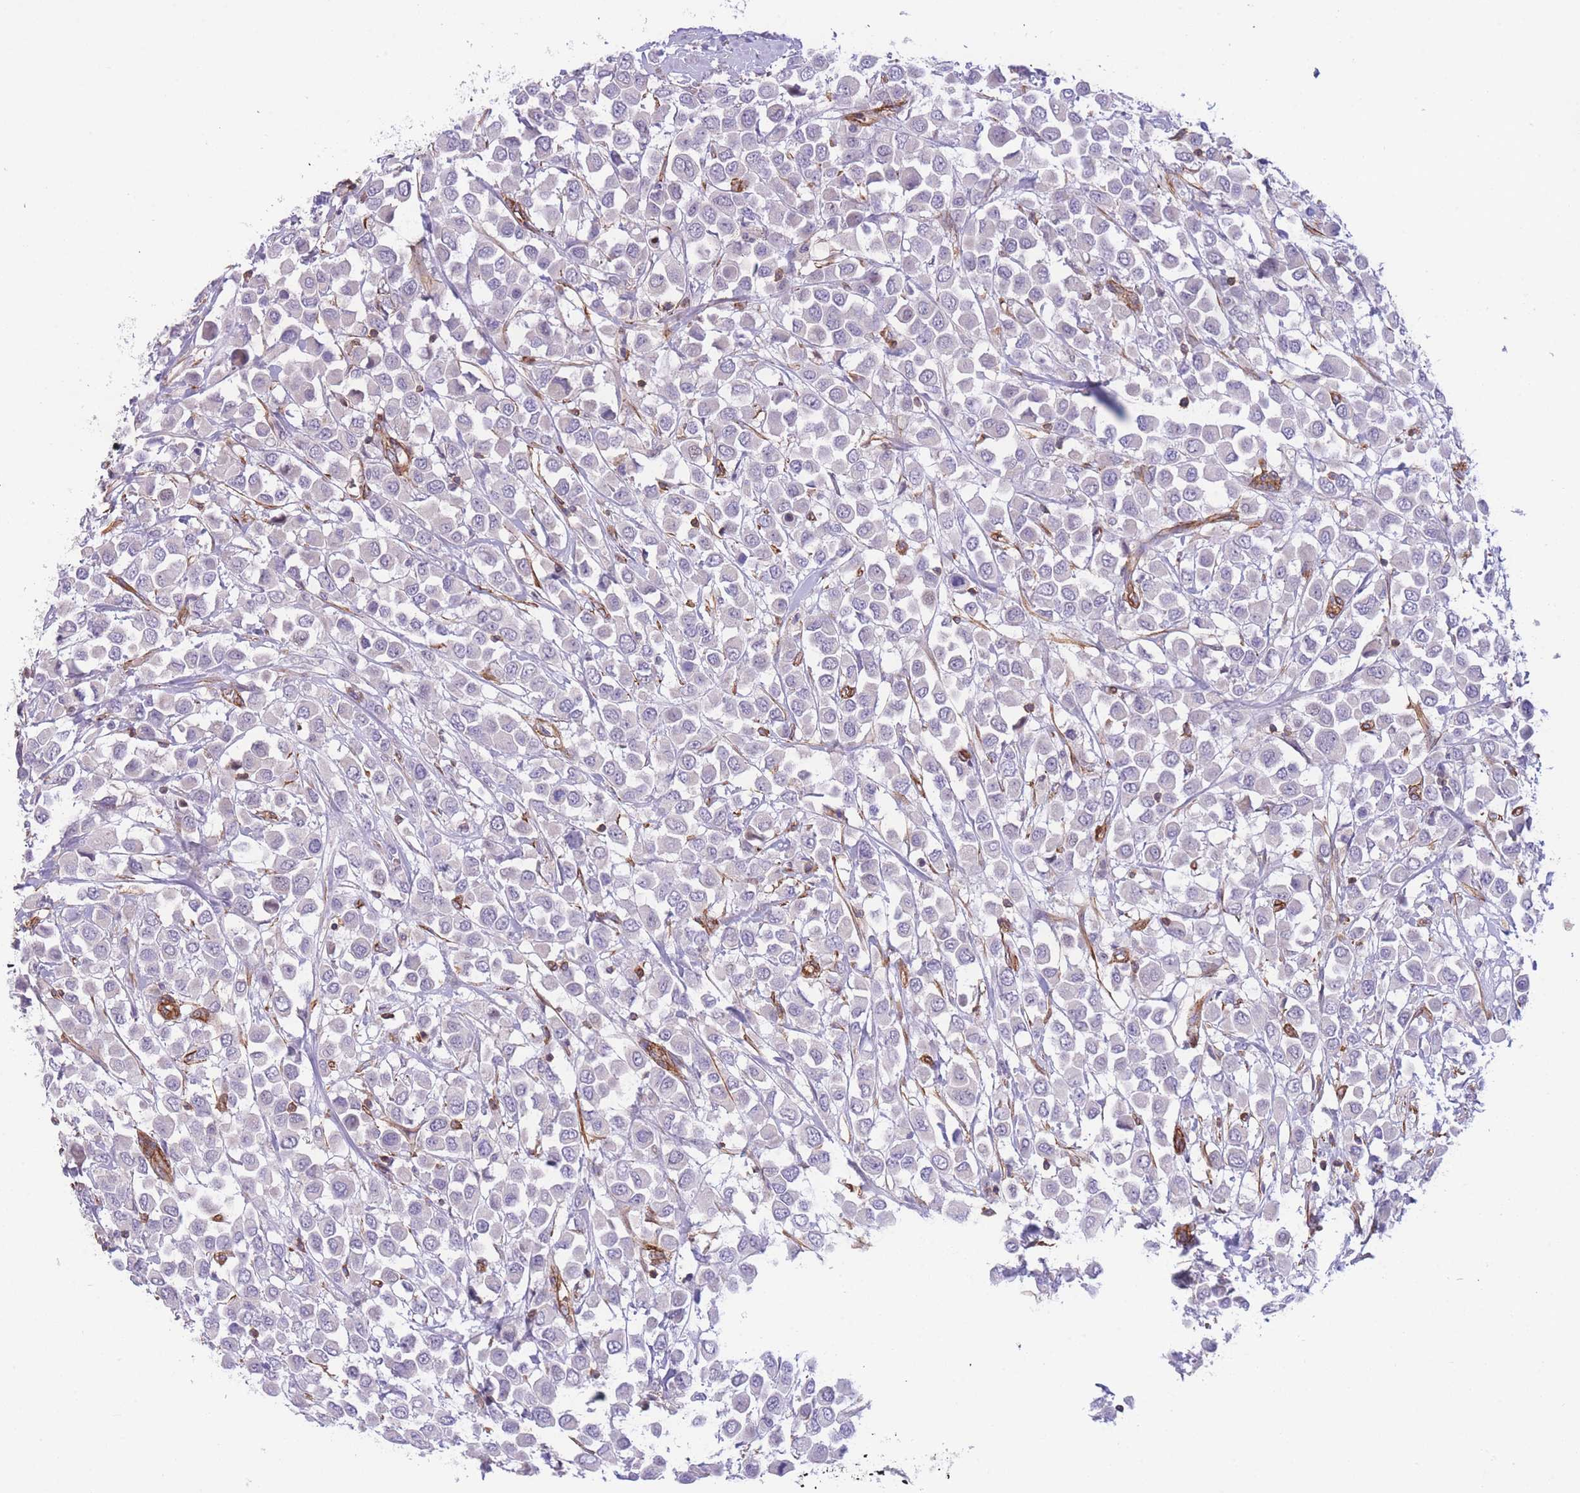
{"staining": {"intensity": "negative", "quantity": "none", "location": "none"}, "tissue": "breast cancer", "cell_type": "Tumor cells", "image_type": "cancer", "snomed": [{"axis": "morphology", "description": "Duct carcinoma"}, {"axis": "topography", "description": "Breast"}], "caption": "Protein analysis of breast cancer reveals no significant expression in tumor cells.", "gene": "CDC25B", "patient": {"sex": "female", "age": 61}}